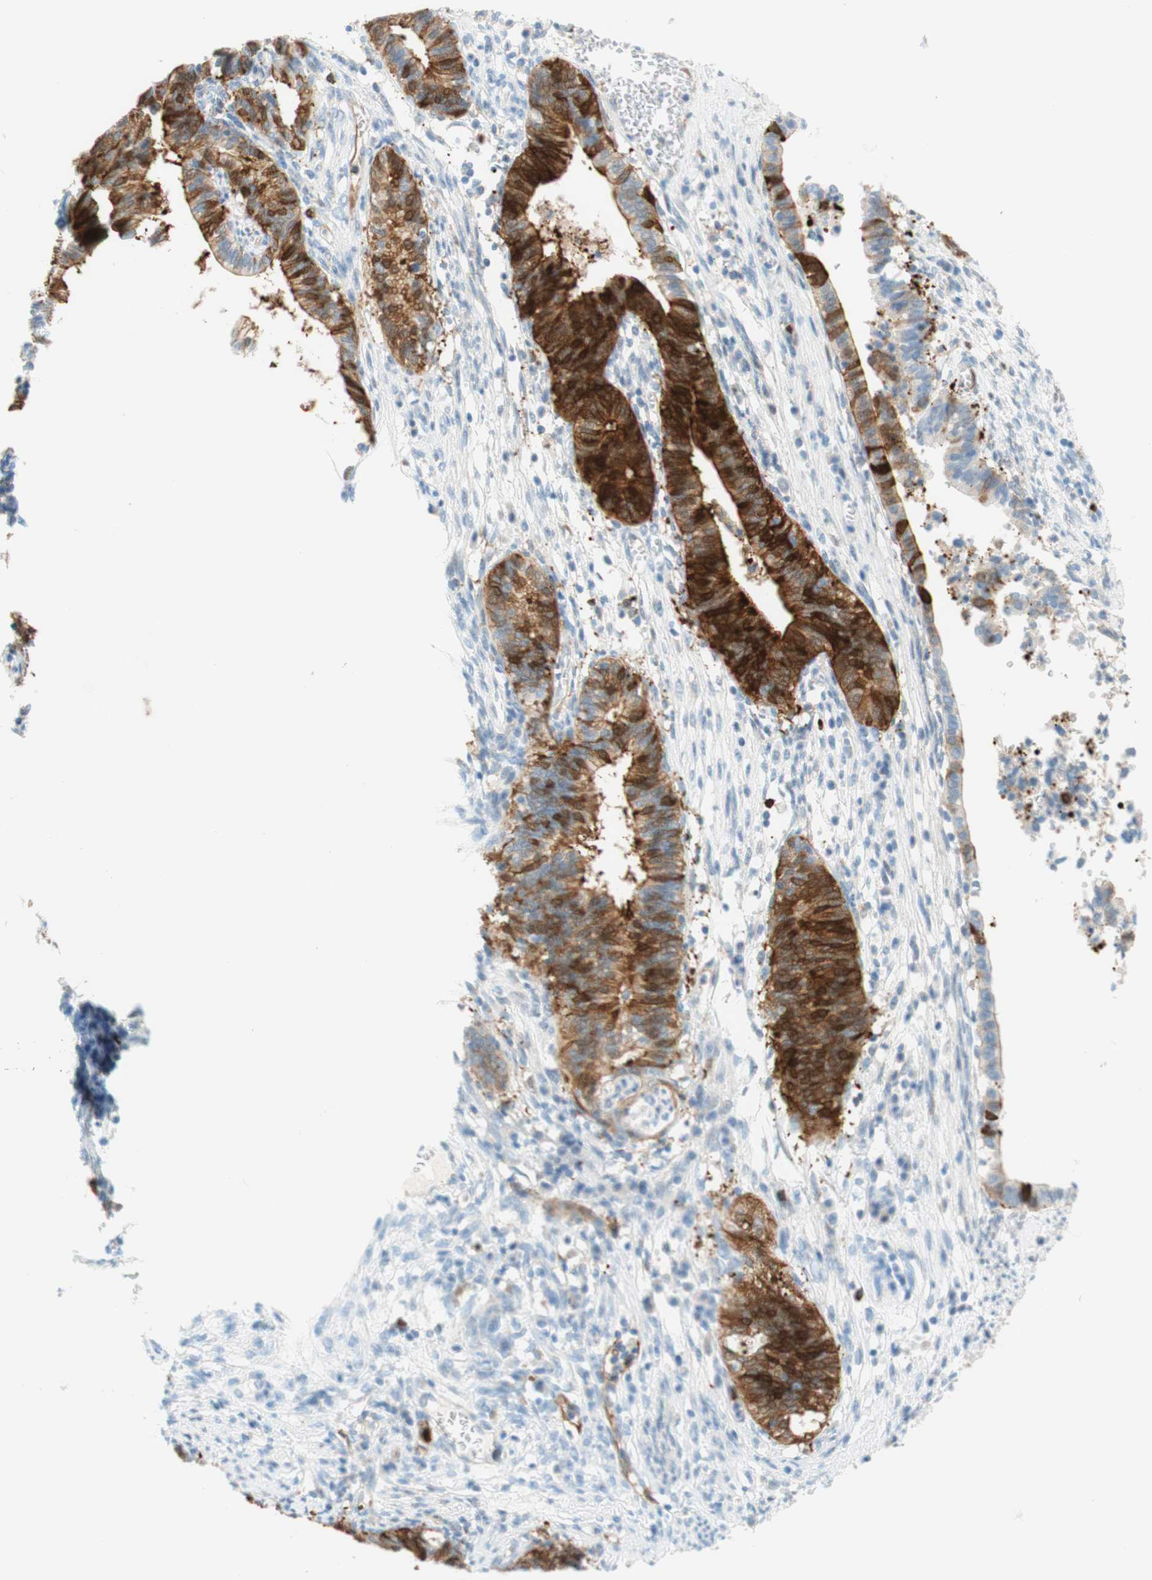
{"staining": {"intensity": "strong", "quantity": "25%-75%", "location": "cytoplasmic/membranous"}, "tissue": "cervical cancer", "cell_type": "Tumor cells", "image_type": "cancer", "snomed": [{"axis": "morphology", "description": "Adenocarcinoma, NOS"}, {"axis": "topography", "description": "Cervix"}], "caption": "Cervical cancer (adenocarcinoma) stained with a protein marker reveals strong staining in tumor cells.", "gene": "STMN1", "patient": {"sex": "female", "age": 44}}